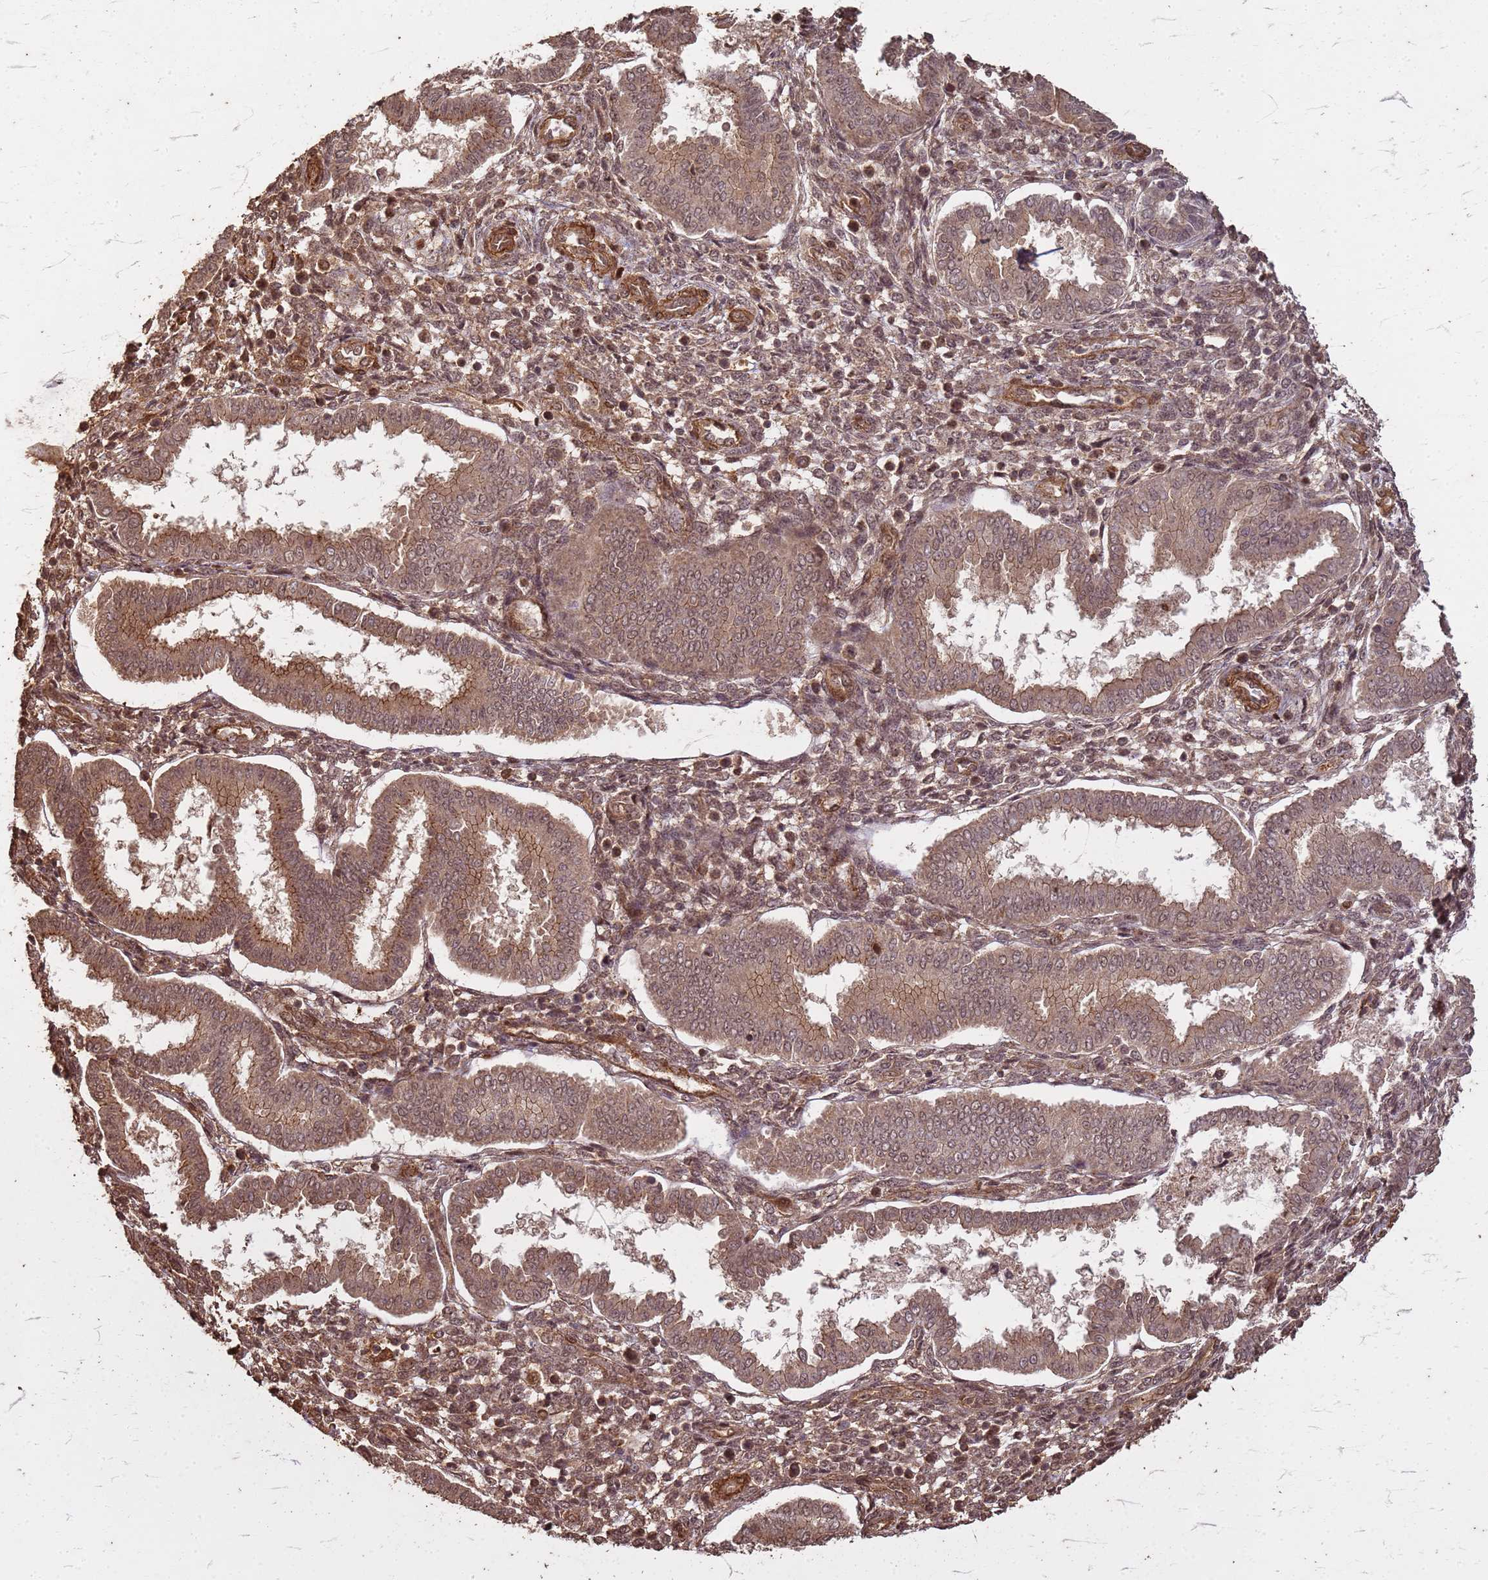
{"staining": {"intensity": "moderate", "quantity": "25%-75%", "location": "cytoplasmic/membranous"}, "tissue": "endometrium", "cell_type": "Cells in endometrial stroma", "image_type": "normal", "snomed": [{"axis": "morphology", "description": "Normal tissue, NOS"}, {"axis": "topography", "description": "Endometrium"}], "caption": "Endometrium stained with immunohistochemistry (IHC) reveals moderate cytoplasmic/membranous expression in about 25%-75% of cells in endometrial stroma.", "gene": "KIF26A", "patient": {"sex": "female", "age": 24}}